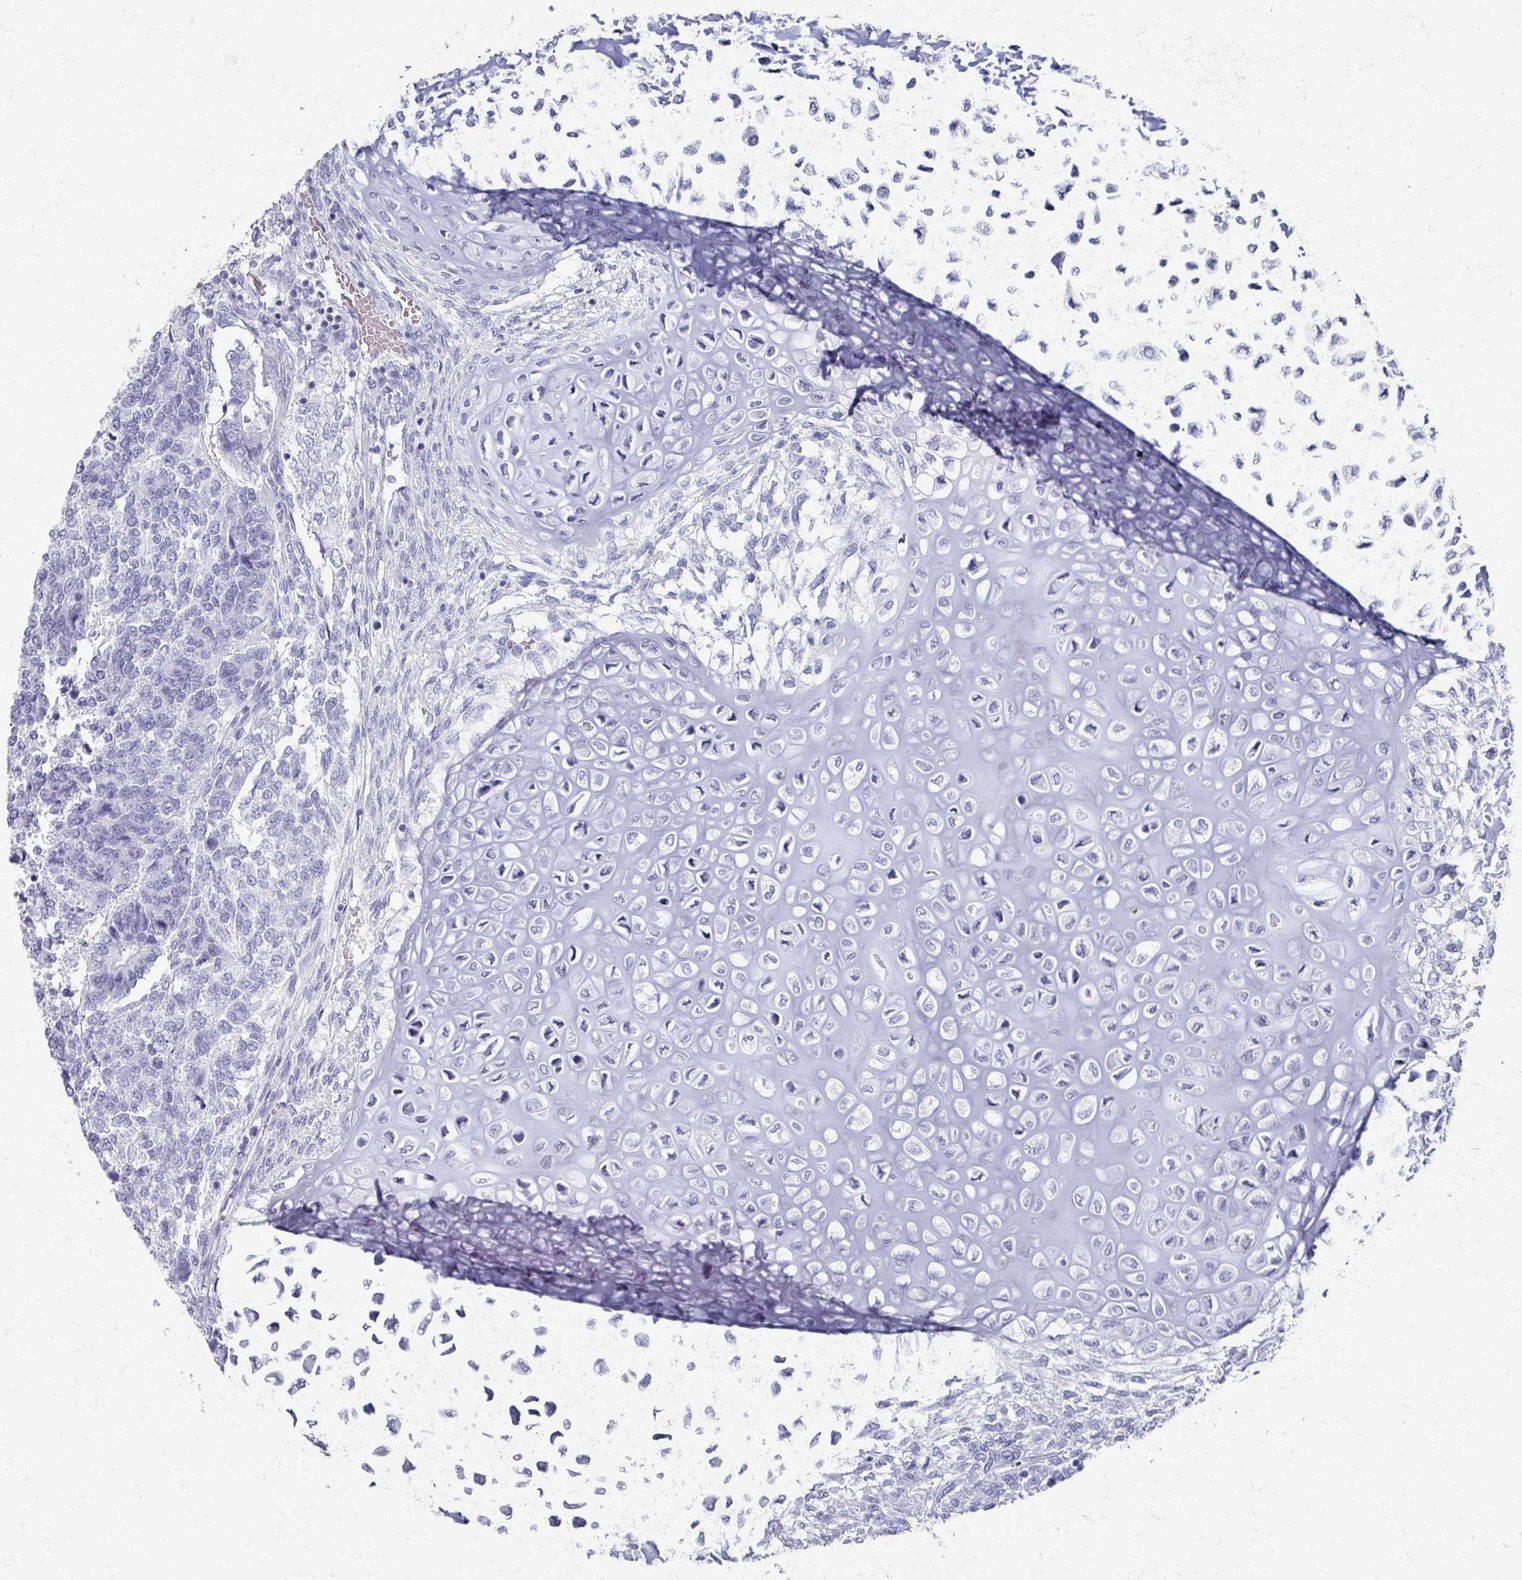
{"staining": {"intensity": "negative", "quantity": "none", "location": "none"}, "tissue": "testis cancer", "cell_type": "Tumor cells", "image_type": "cancer", "snomed": [{"axis": "morphology", "description": "Carcinoma, Embryonal, NOS"}, {"axis": "topography", "description": "Testis"}], "caption": "Tumor cells show no significant positivity in testis cancer.", "gene": "OMG", "patient": {"sex": "male", "age": 23}}